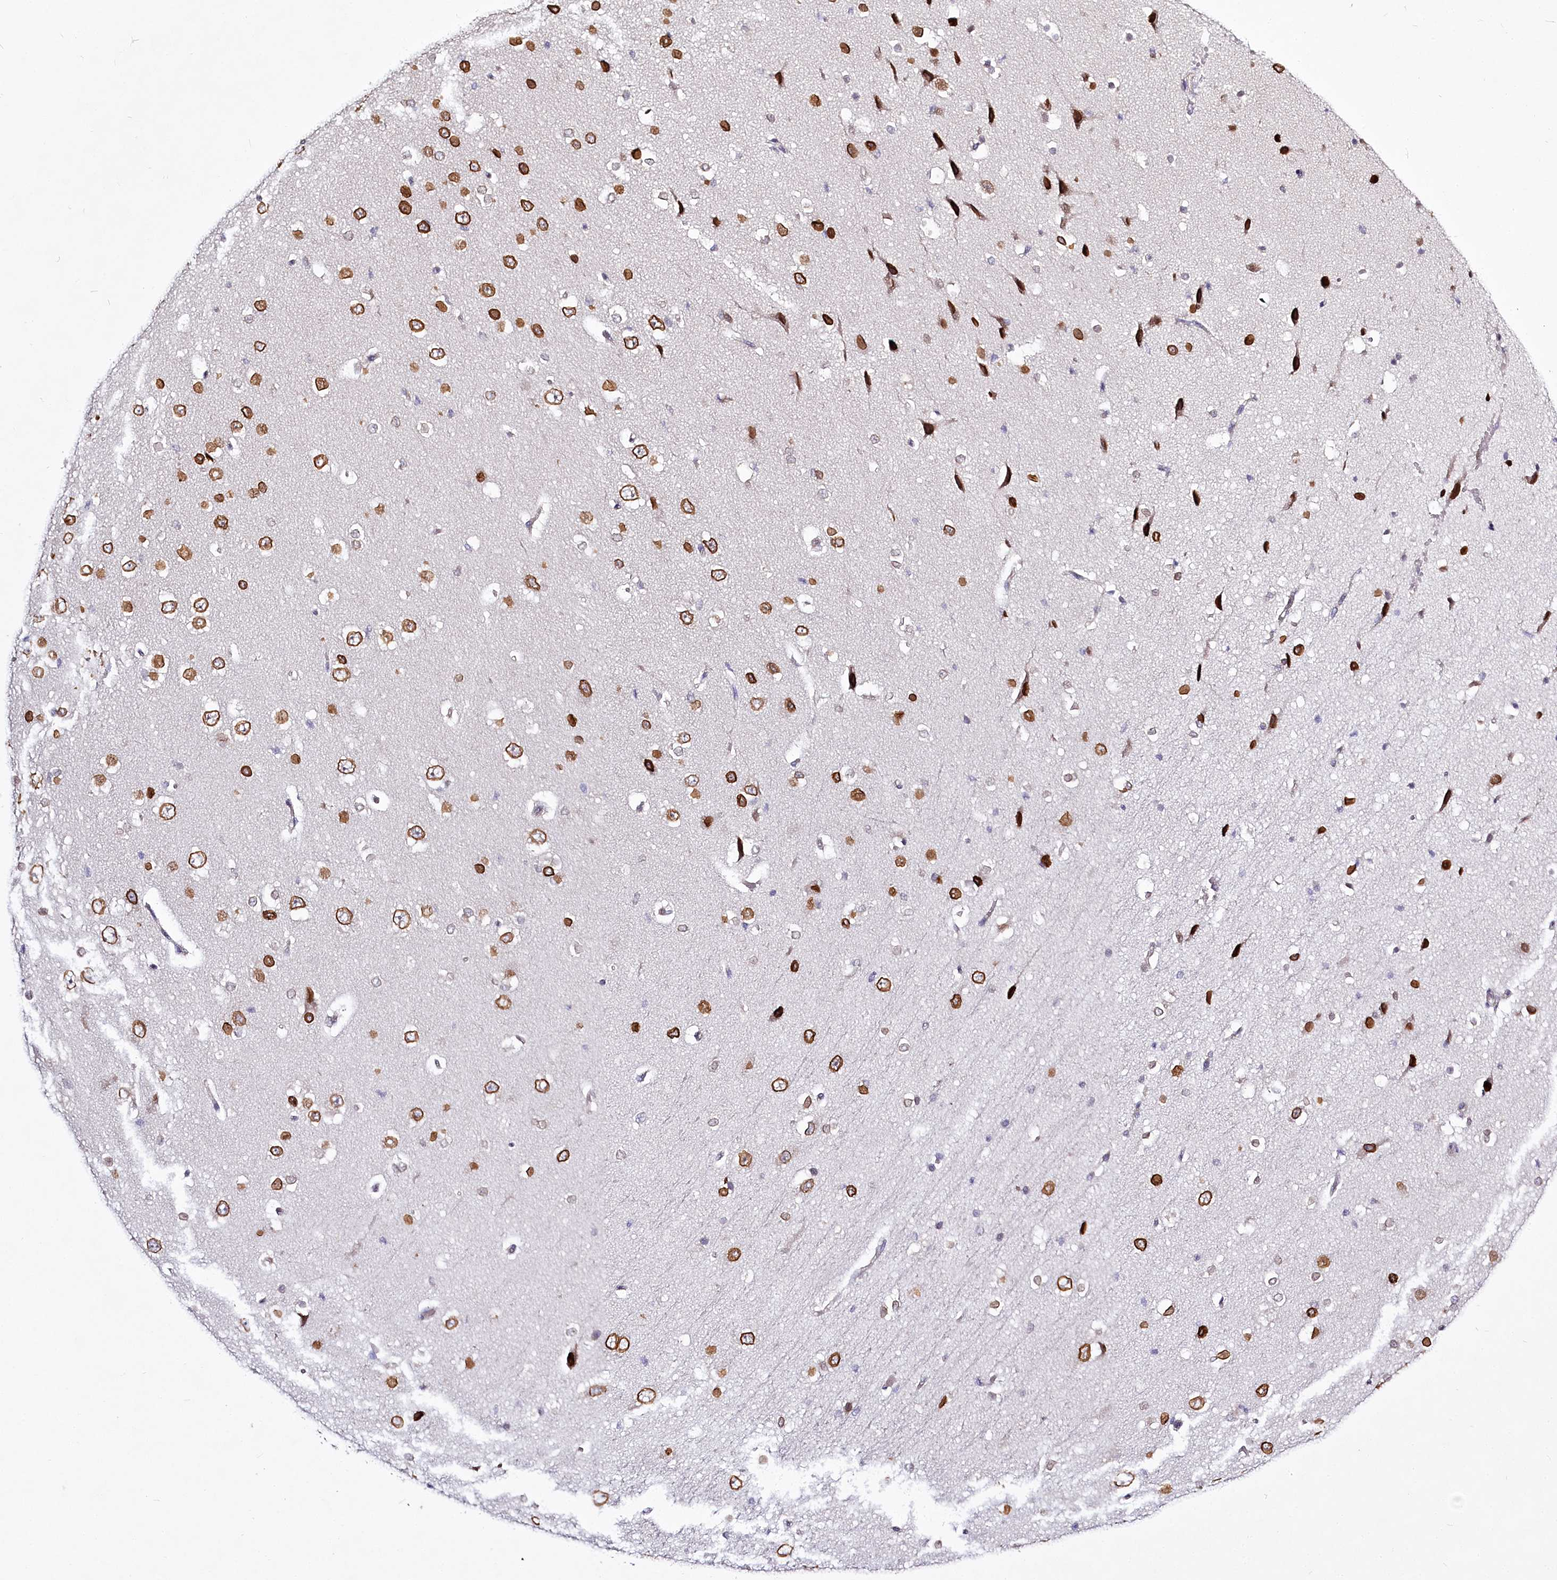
{"staining": {"intensity": "negative", "quantity": "none", "location": "none"}, "tissue": "cerebral cortex", "cell_type": "Endothelial cells", "image_type": "normal", "snomed": [{"axis": "morphology", "description": "Normal tissue, NOS"}, {"axis": "morphology", "description": "Developmental malformation"}, {"axis": "topography", "description": "Cerebral cortex"}], "caption": "Immunohistochemistry micrograph of benign cerebral cortex stained for a protein (brown), which shows no positivity in endothelial cells. (DAB (3,3'-diaminobenzidine) immunohistochemistry, high magnification).", "gene": "SPINK13", "patient": {"sex": "female", "age": 30}}